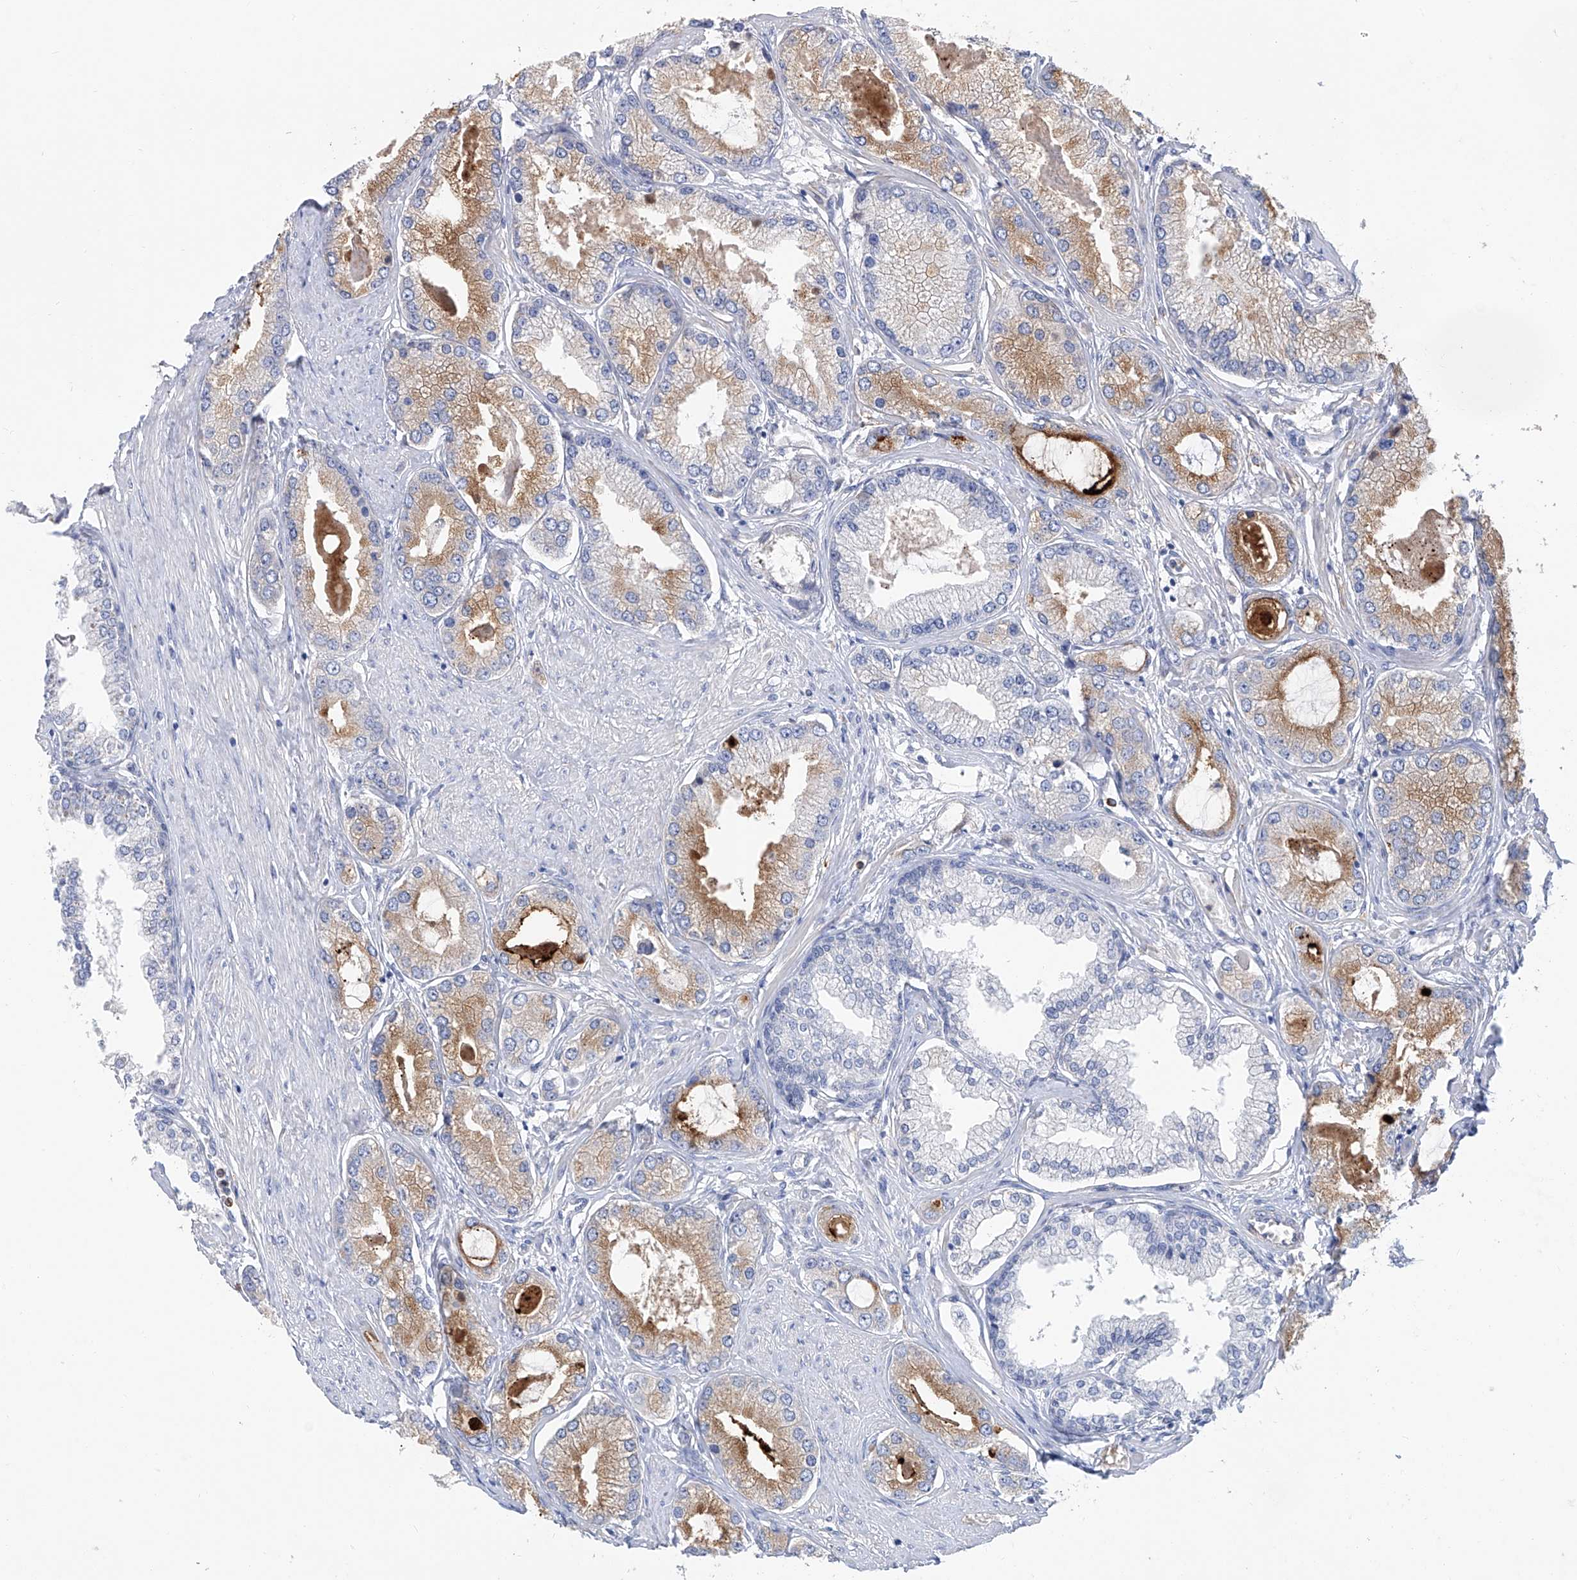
{"staining": {"intensity": "moderate", "quantity": "25%-75%", "location": "cytoplasmic/membranous"}, "tissue": "prostate cancer", "cell_type": "Tumor cells", "image_type": "cancer", "snomed": [{"axis": "morphology", "description": "Adenocarcinoma, Low grade"}, {"axis": "topography", "description": "Prostate"}], "caption": "Immunohistochemistry micrograph of neoplastic tissue: human prostate adenocarcinoma (low-grade) stained using IHC reveals medium levels of moderate protein expression localized specifically in the cytoplasmic/membranous of tumor cells, appearing as a cytoplasmic/membranous brown color.", "gene": "PHF20", "patient": {"sex": "male", "age": 62}}